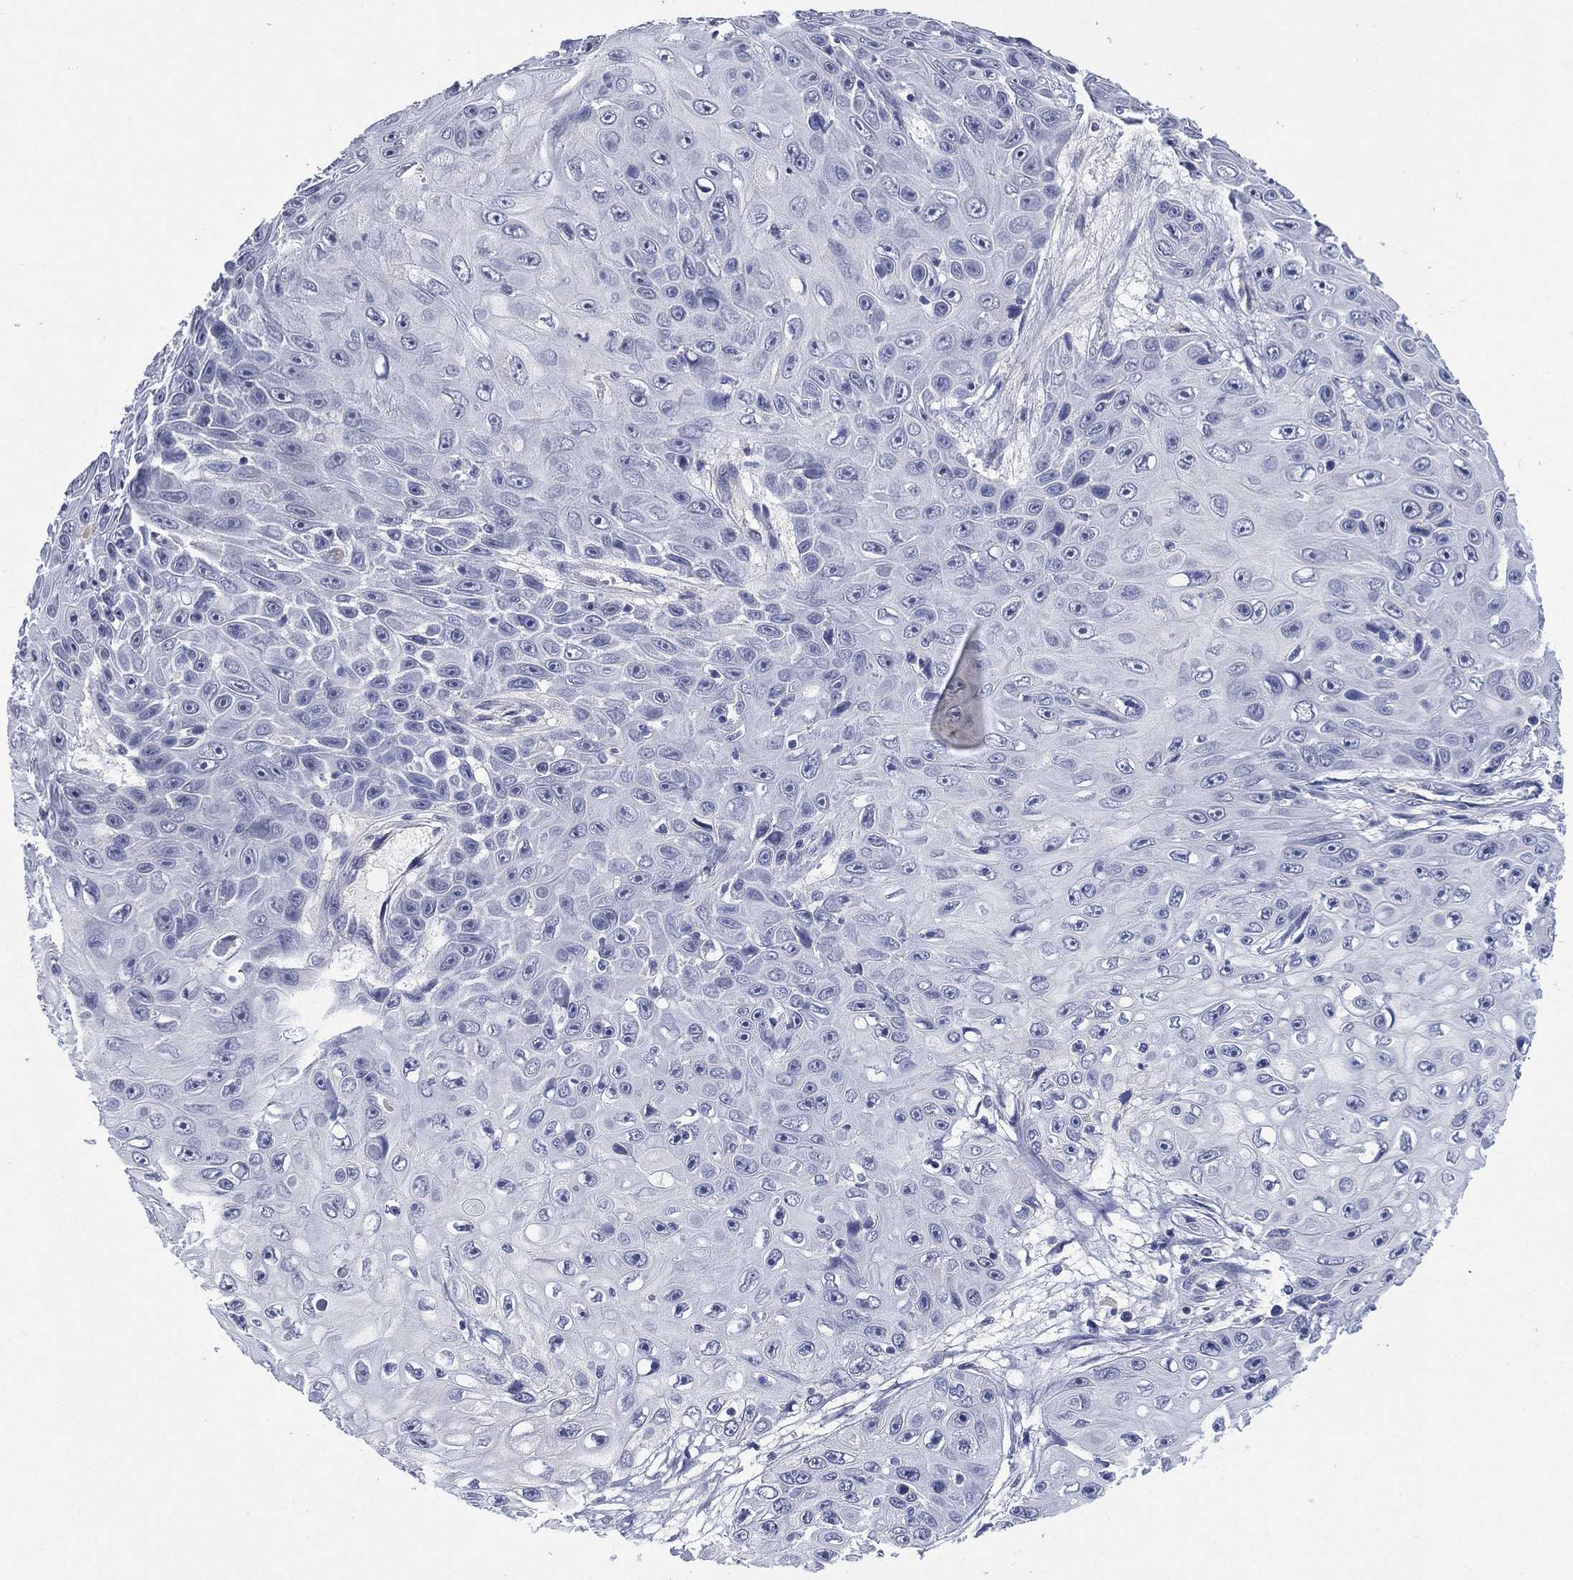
{"staining": {"intensity": "negative", "quantity": "none", "location": "none"}, "tissue": "skin cancer", "cell_type": "Tumor cells", "image_type": "cancer", "snomed": [{"axis": "morphology", "description": "Squamous cell carcinoma, NOS"}, {"axis": "topography", "description": "Skin"}], "caption": "An IHC image of squamous cell carcinoma (skin) is shown. There is no staining in tumor cells of squamous cell carcinoma (skin).", "gene": "KRT35", "patient": {"sex": "male", "age": 82}}